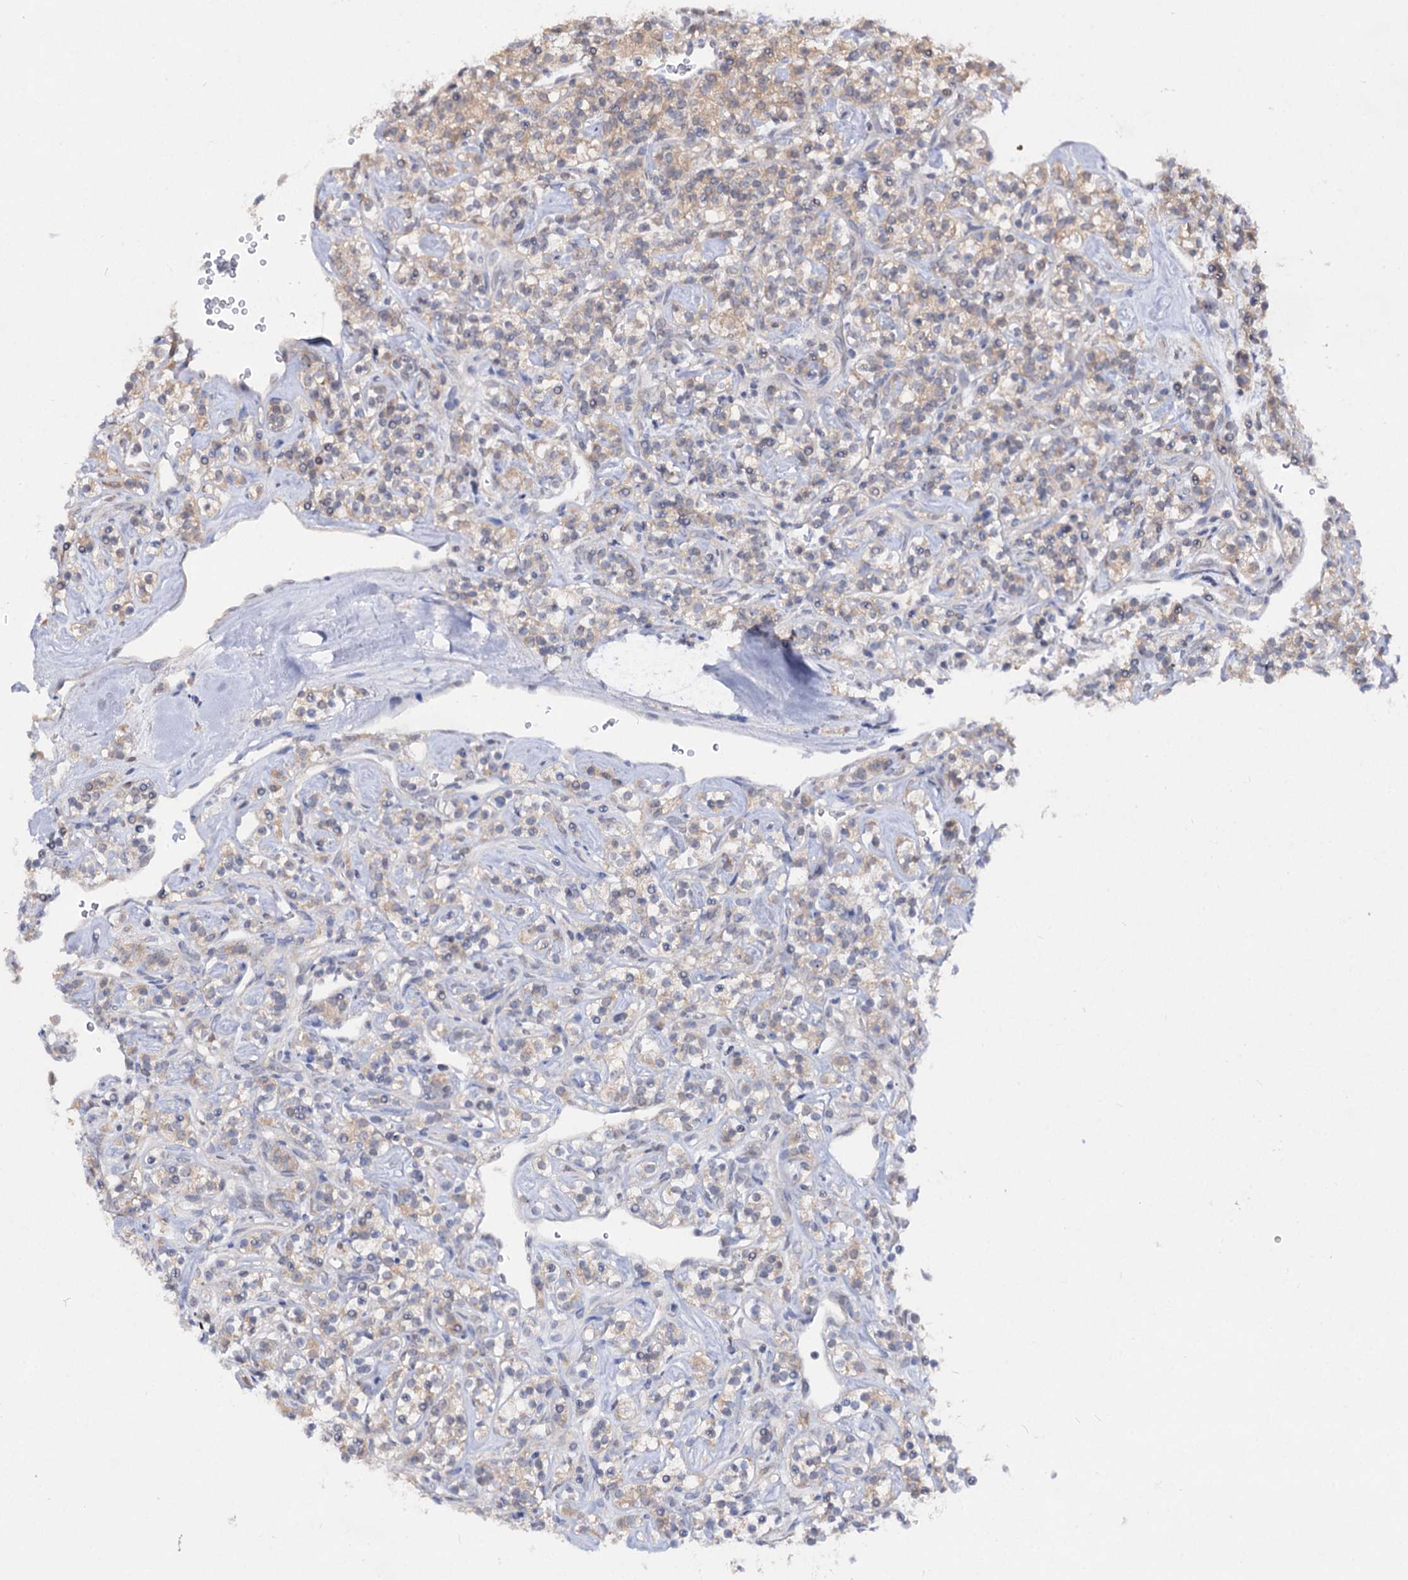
{"staining": {"intensity": "negative", "quantity": "none", "location": "none"}, "tissue": "renal cancer", "cell_type": "Tumor cells", "image_type": "cancer", "snomed": [{"axis": "morphology", "description": "Adenocarcinoma, NOS"}, {"axis": "topography", "description": "Kidney"}], "caption": "An immunohistochemistry (IHC) micrograph of adenocarcinoma (renal) is shown. There is no staining in tumor cells of adenocarcinoma (renal).", "gene": "ACTR6", "patient": {"sex": "male", "age": 77}}